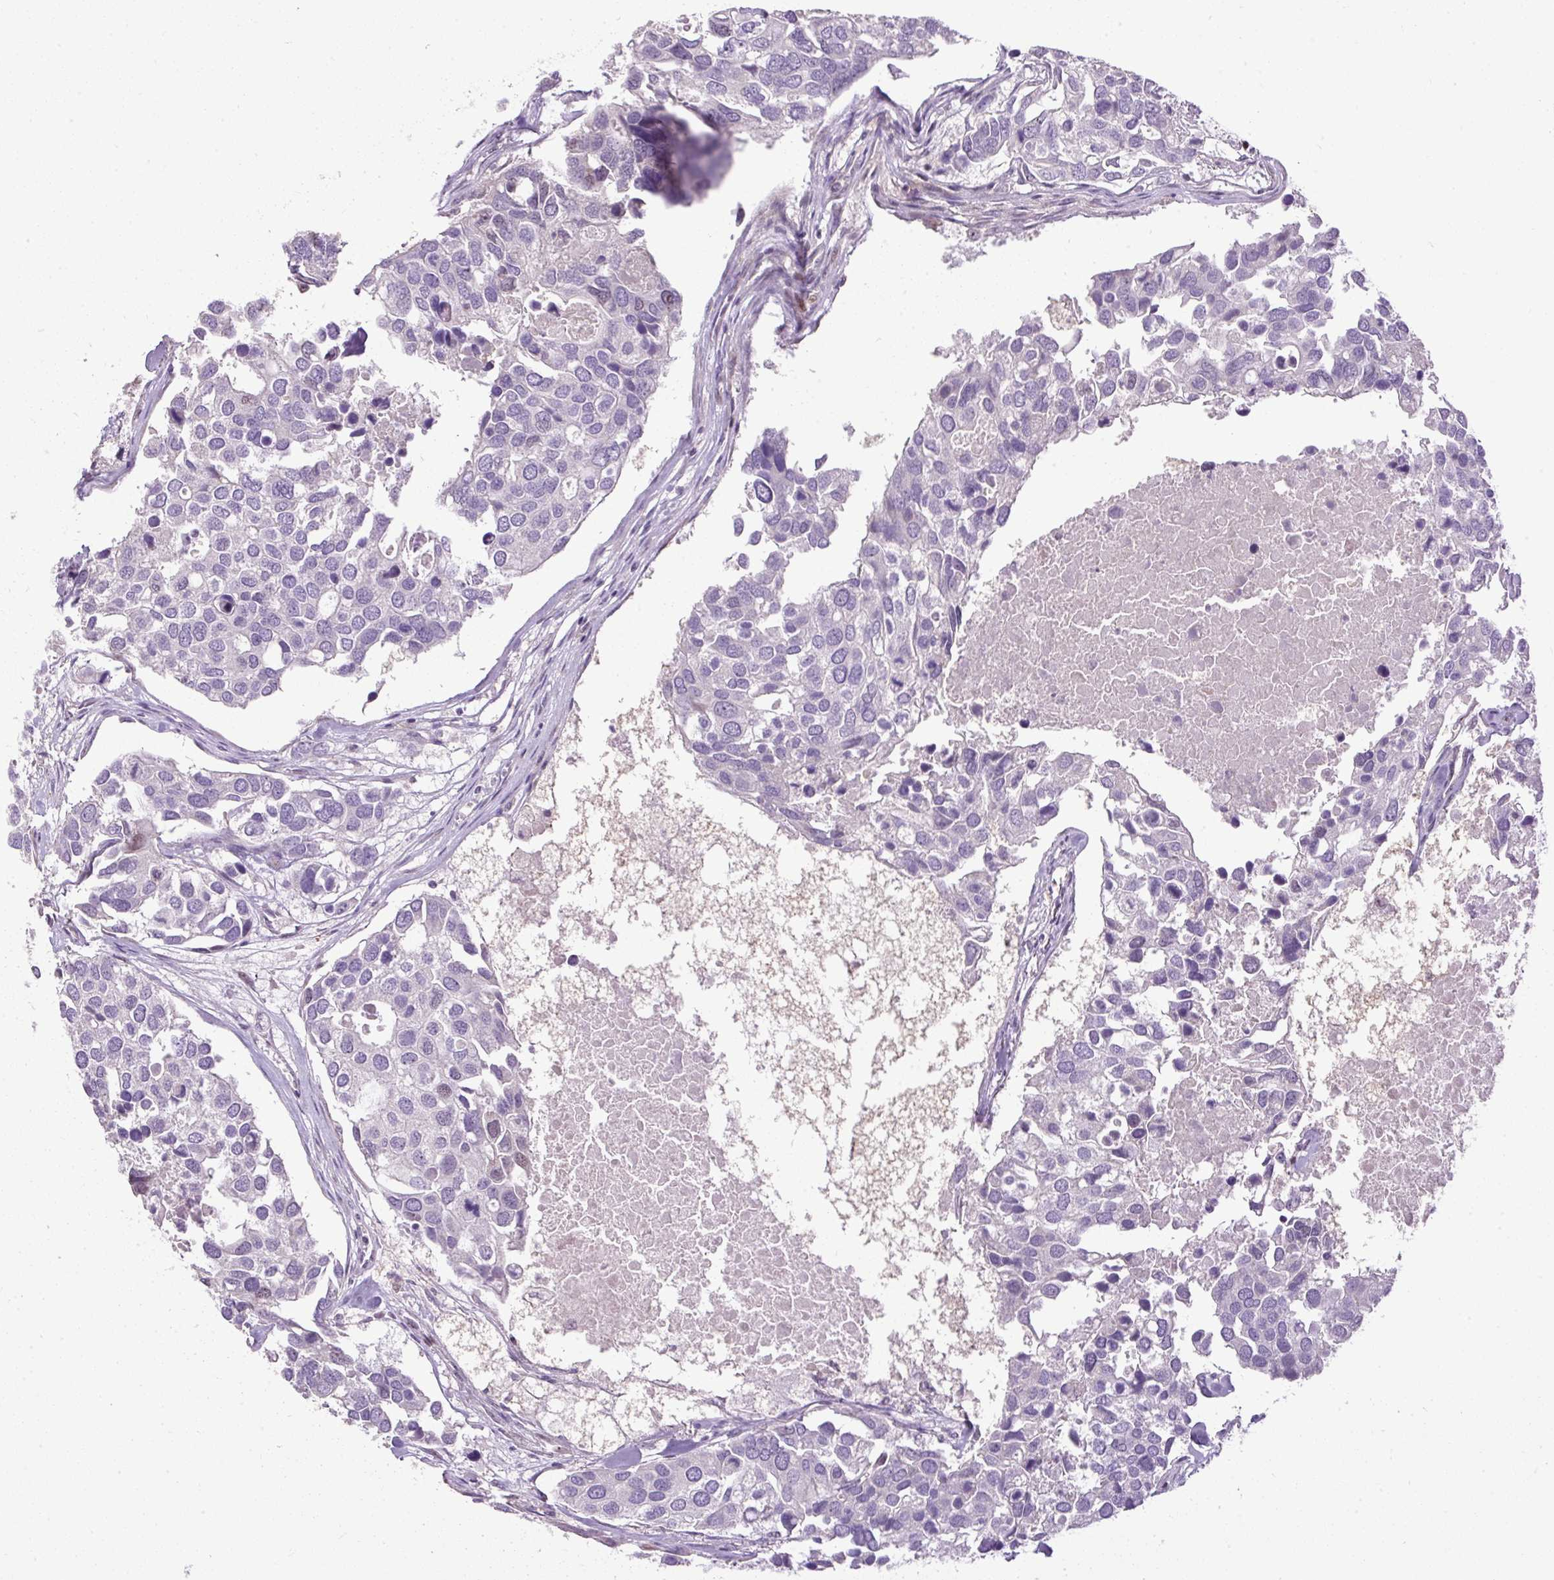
{"staining": {"intensity": "weak", "quantity": "<25%", "location": "nuclear"}, "tissue": "breast cancer", "cell_type": "Tumor cells", "image_type": "cancer", "snomed": [{"axis": "morphology", "description": "Duct carcinoma"}, {"axis": "topography", "description": "Breast"}], "caption": "Immunohistochemistry (IHC) micrograph of neoplastic tissue: human breast cancer (intraductal carcinoma) stained with DAB (3,3'-diaminobenzidine) shows no significant protein staining in tumor cells. (DAB immunohistochemistry (IHC) visualized using brightfield microscopy, high magnification).", "gene": "ARHGEF18", "patient": {"sex": "female", "age": 83}}